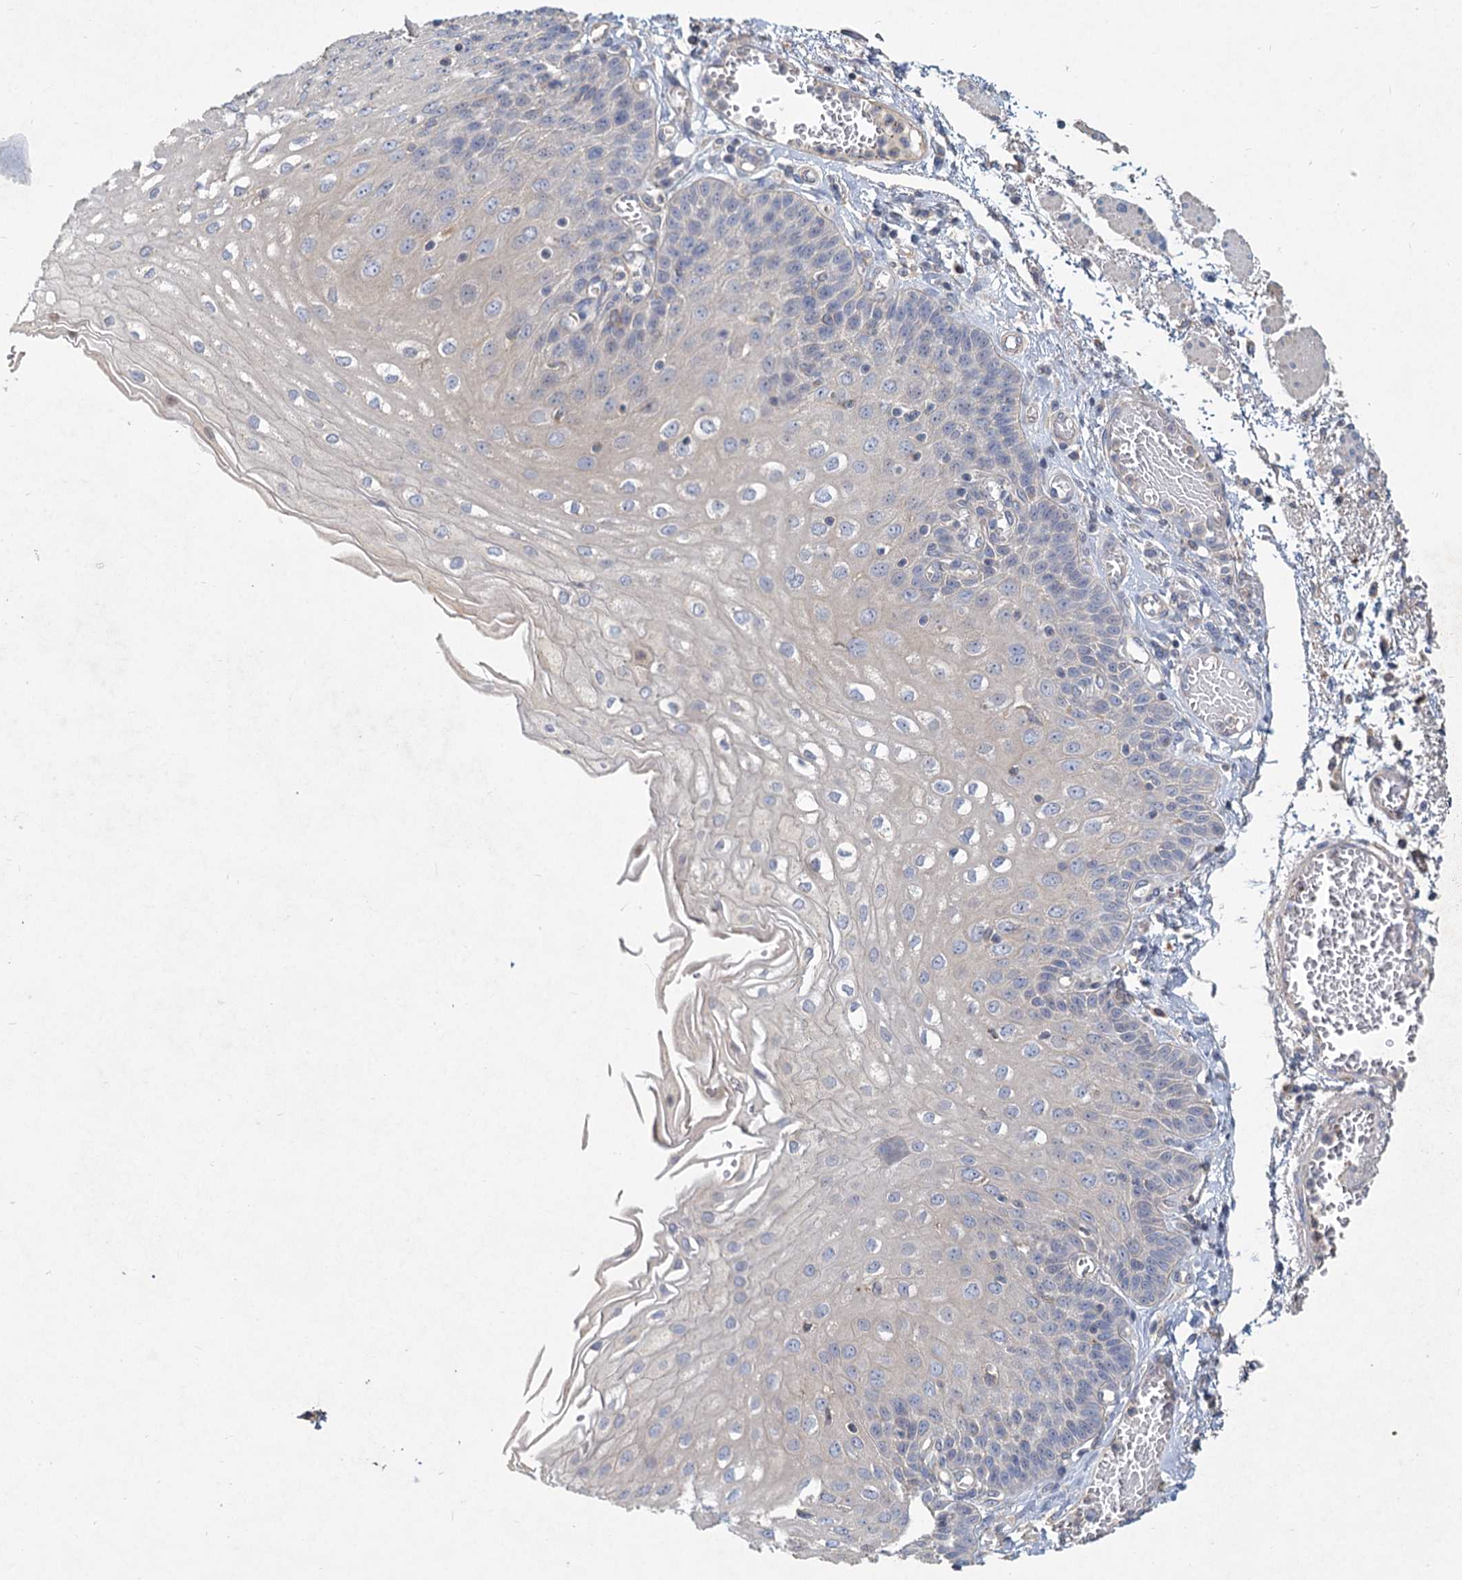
{"staining": {"intensity": "negative", "quantity": "none", "location": "none"}, "tissue": "esophagus", "cell_type": "Squamous epithelial cells", "image_type": "normal", "snomed": [{"axis": "morphology", "description": "Normal tissue, NOS"}, {"axis": "topography", "description": "Esophagus"}], "caption": "A micrograph of human esophagus is negative for staining in squamous epithelial cells.", "gene": "HES2", "patient": {"sex": "male", "age": 81}}